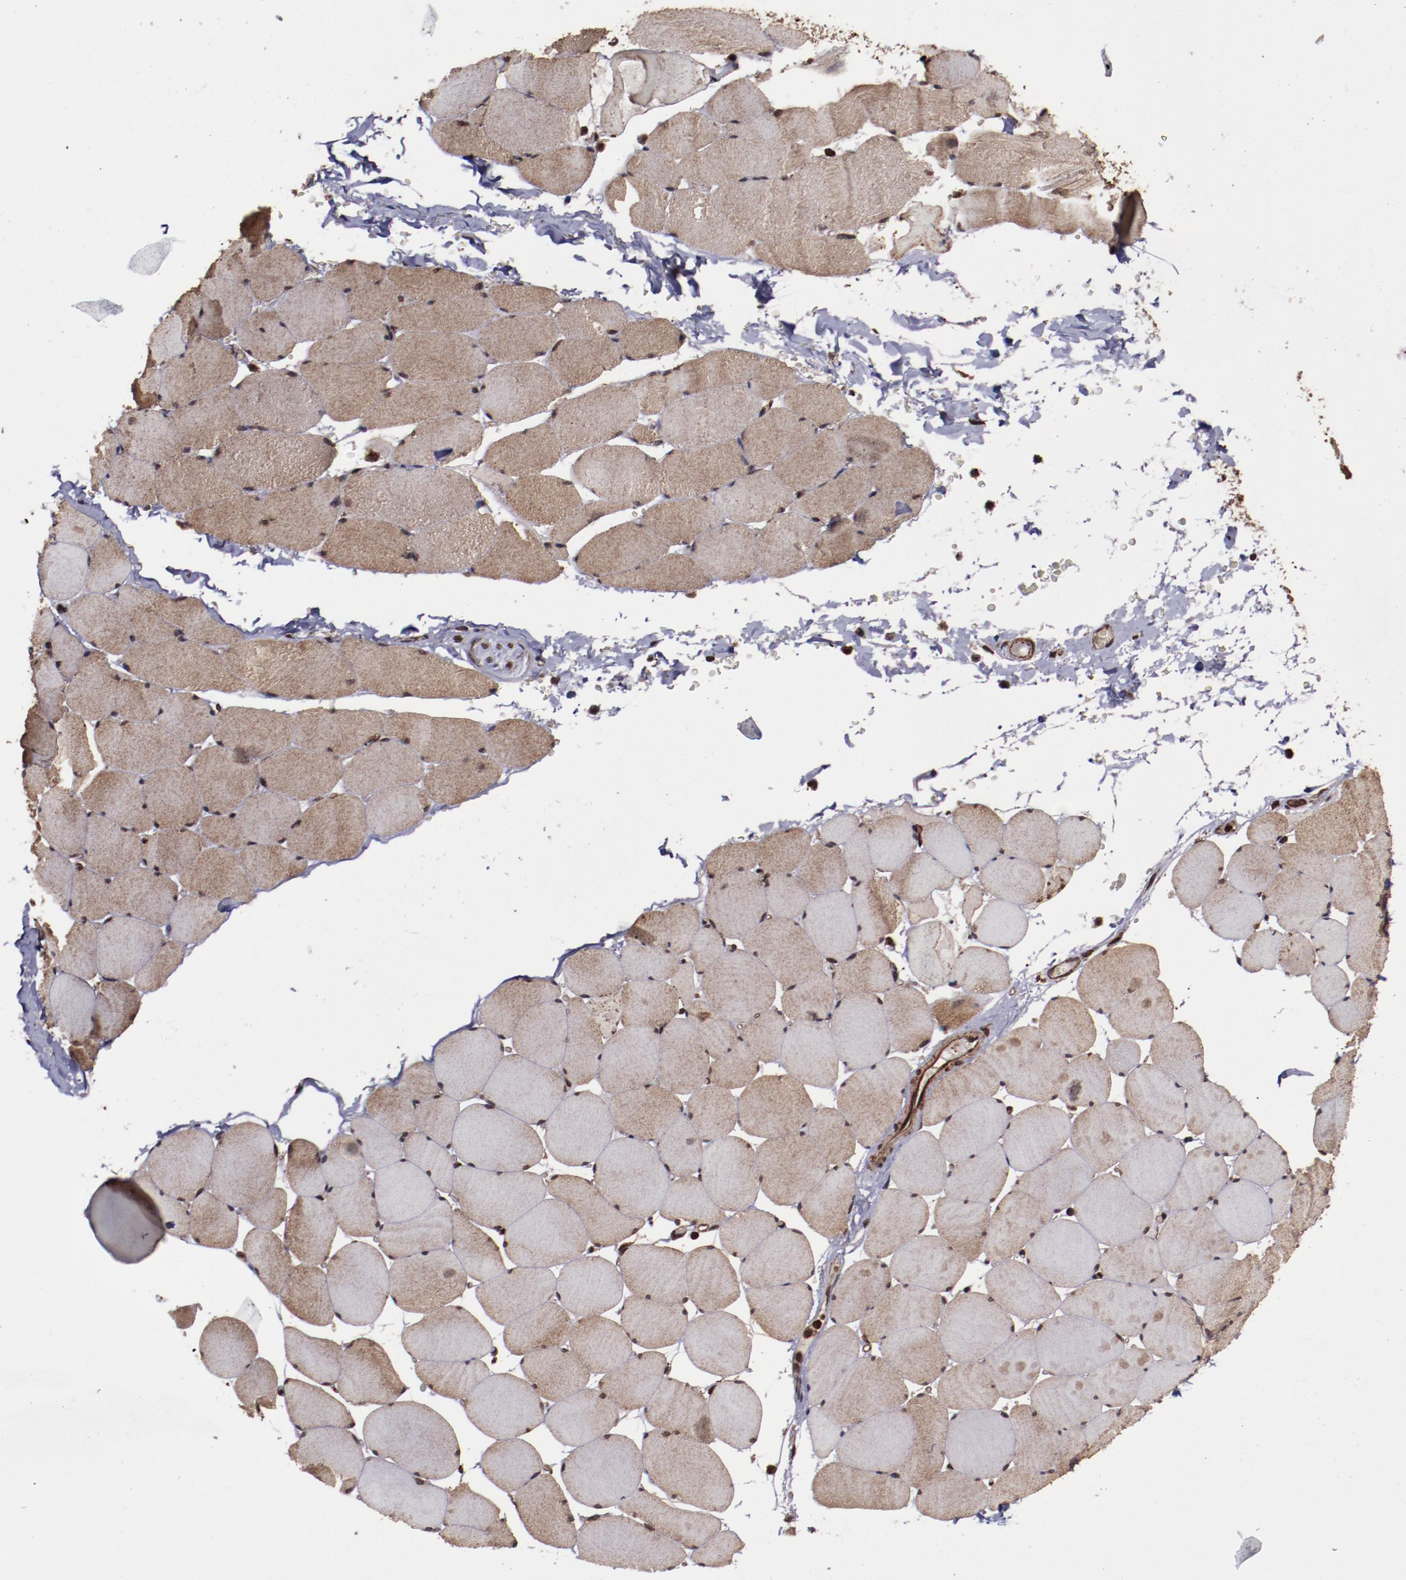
{"staining": {"intensity": "strong", "quantity": ">75%", "location": "cytoplasmic/membranous,nuclear"}, "tissue": "skeletal muscle", "cell_type": "Myocytes", "image_type": "normal", "snomed": [{"axis": "morphology", "description": "Normal tissue, NOS"}, {"axis": "topography", "description": "Skeletal muscle"}], "caption": "Immunohistochemical staining of unremarkable human skeletal muscle demonstrates strong cytoplasmic/membranous,nuclear protein positivity in about >75% of myocytes.", "gene": "EIF4ENIF1", "patient": {"sex": "male", "age": 62}}